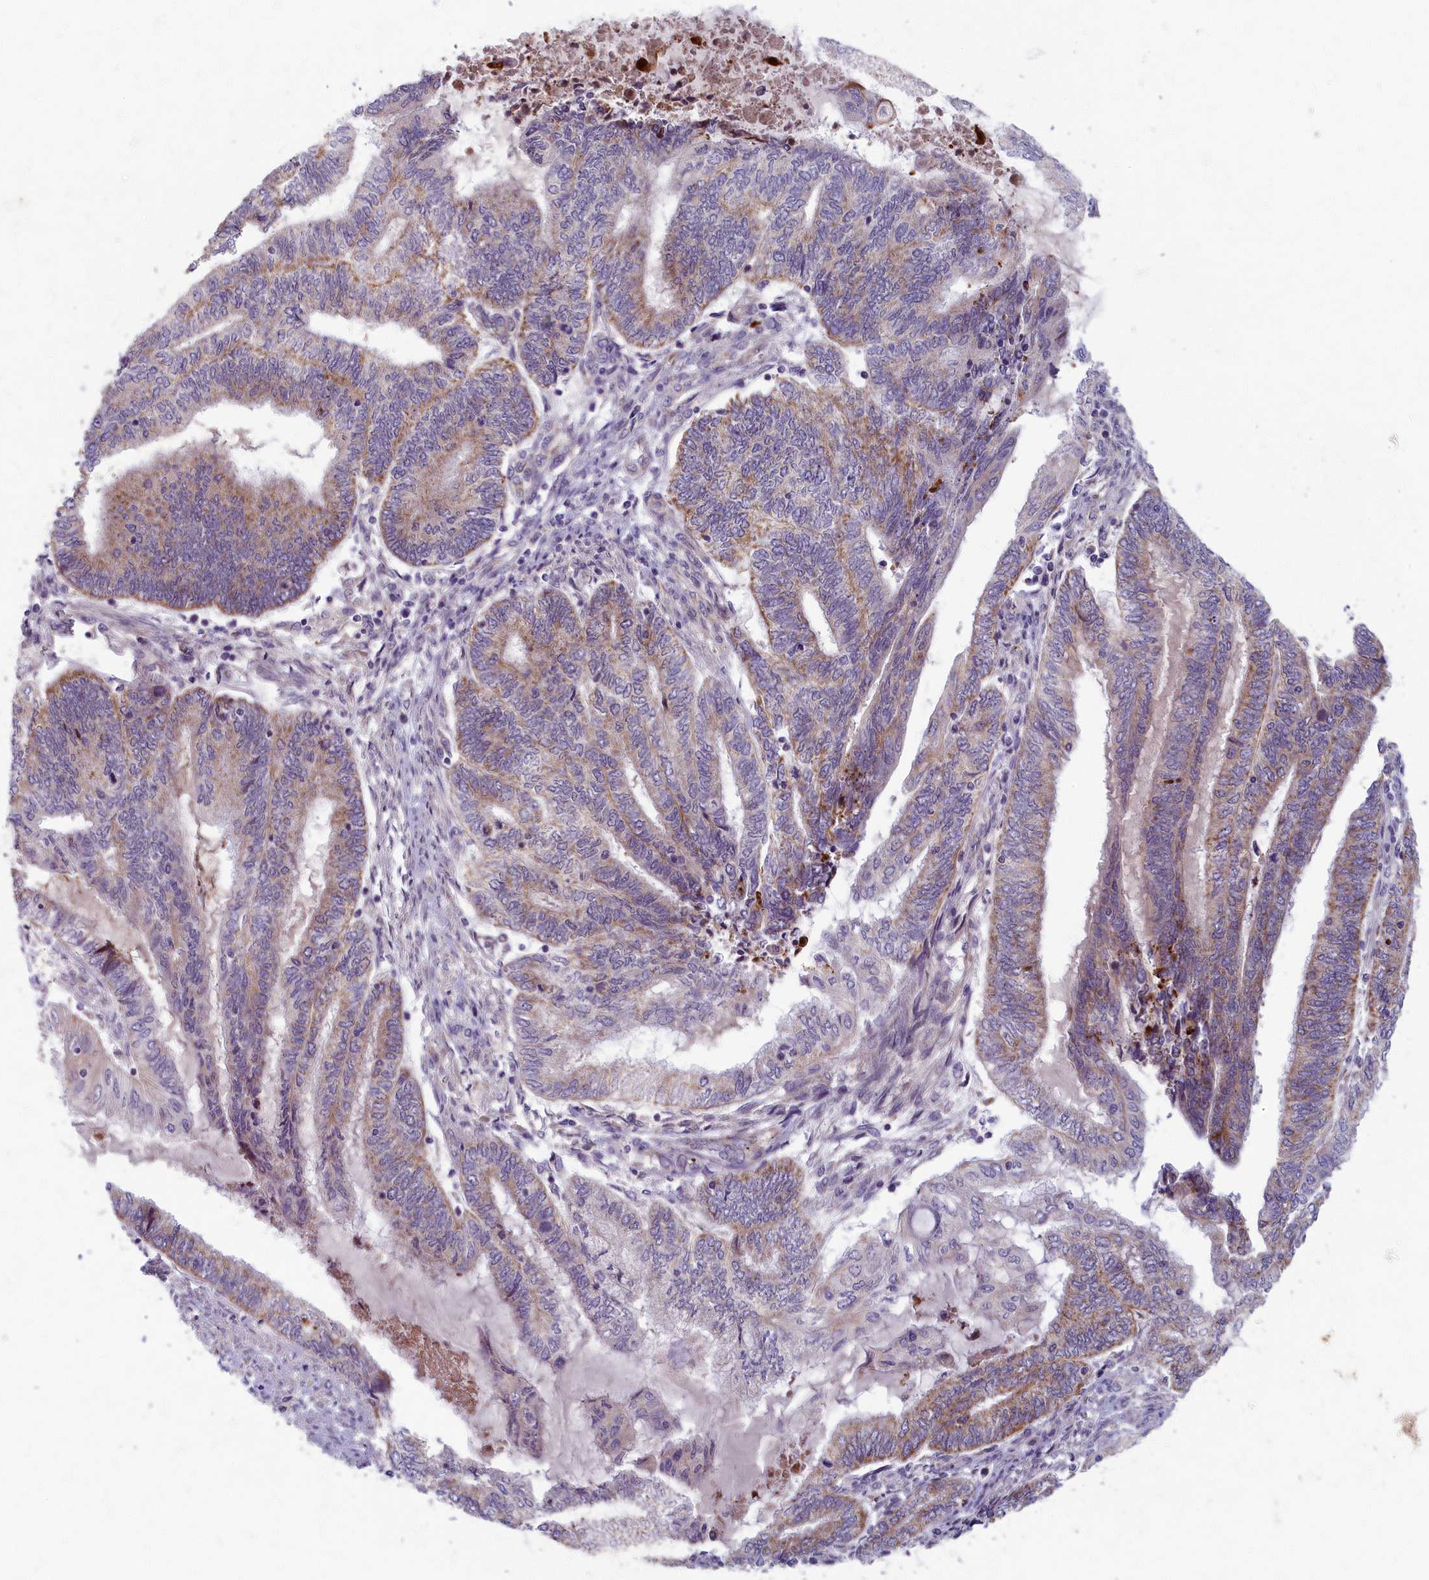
{"staining": {"intensity": "weak", "quantity": "25%-75%", "location": "cytoplasmic/membranous"}, "tissue": "endometrial cancer", "cell_type": "Tumor cells", "image_type": "cancer", "snomed": [{"axis": "morphology", "description": "Adenocarcinoma, NOS"}, {"axis": "topography", "description": "Uterus"}, {"axis": "topography", "description": "Endometrium"}], "caption": "Protein staining shows weak cytoplasmic/membranous expression in about 25%-75% of tumor cells in endometrial adenocarcinoma. (DAB IHC with brightfield microscopy, high magnification).", "gene": "MRPS25", "patient": {"sex": "female", "age": 70}}